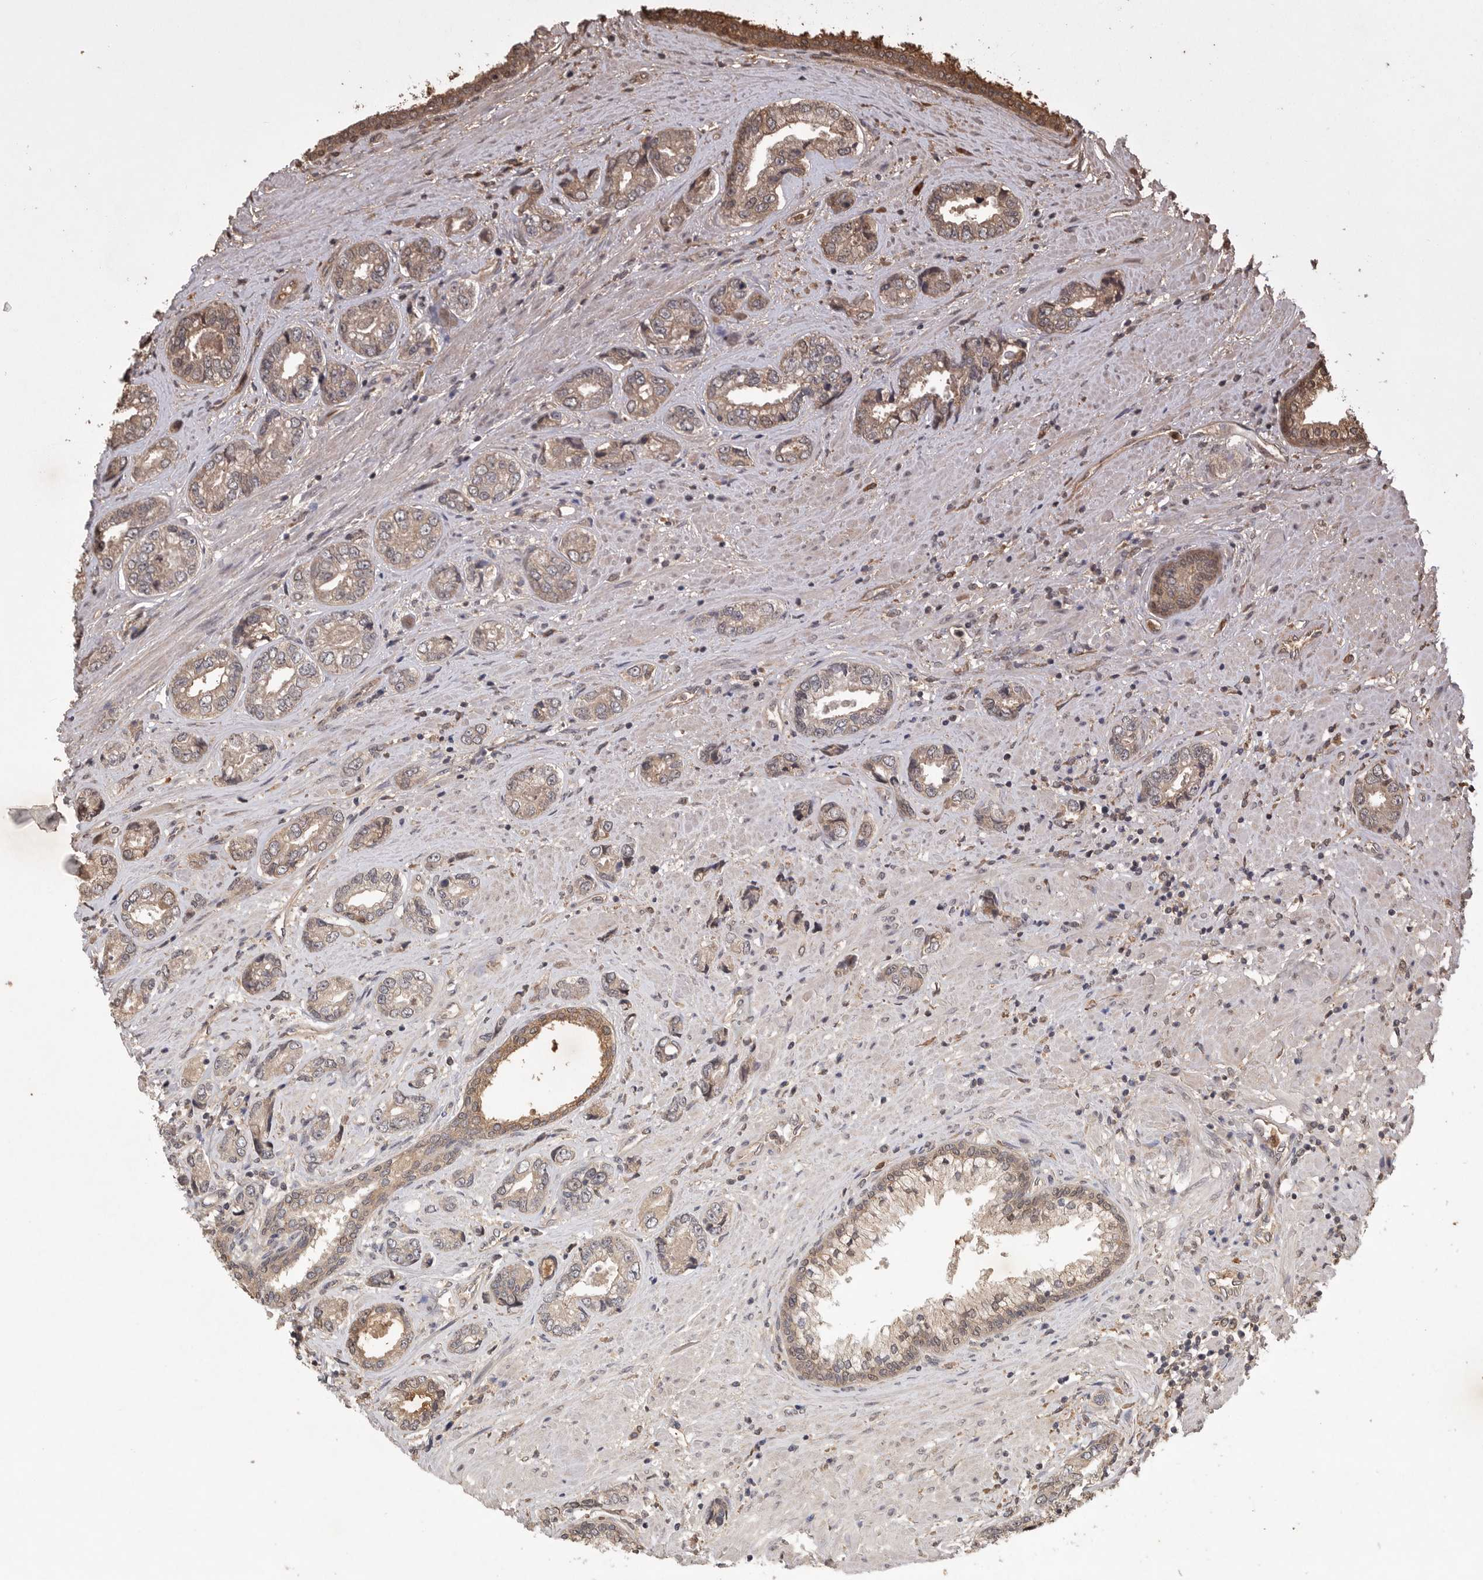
{"staining": {"intensity": "weak", "quantity": ">75%", "location": "cytoplasmic/membranous"}, "tissue": "prostate cancer", "cell_type": "Tumor cells", "image_type": "cancer", "snomed": [{"axis": "morphology", "description": "Adenocarcinoma, High grade"}, {"axis": "topography", "description": "Prostate"}], "caption": "Protein staining shows weak cytoplasmic/membranous expression in about >75% of tumor cells in prostate high-grade adenocarcinoma.", "gene": "PRMT3", "patient": {"sex": "male", "age": 61}}